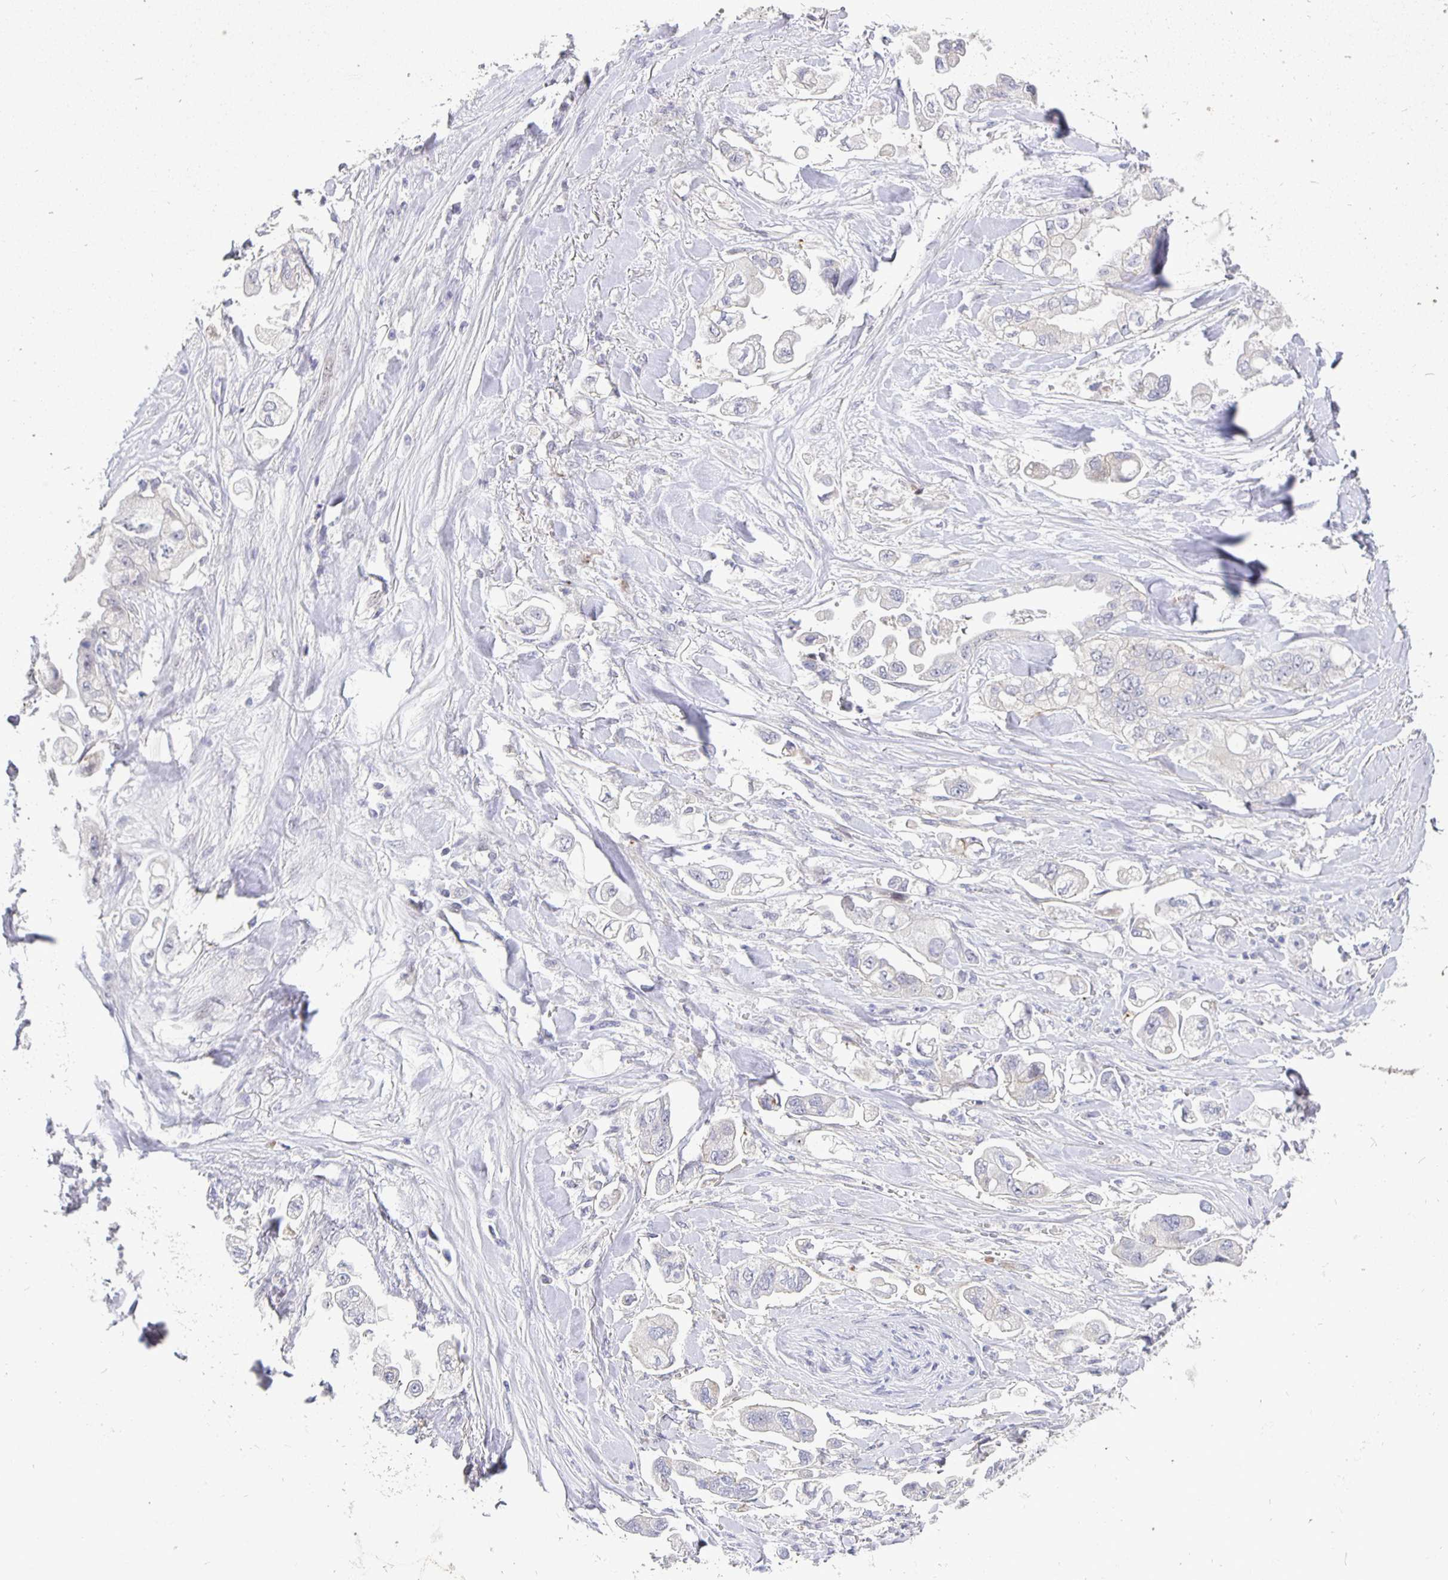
{"staining": {"intensity": "negative", "quantity": "none", "location": "none"}, "tissue": "stomach cancer", "cell_type": "Tumor cells", "image_type": "cancer", "snomed": [{"axis": "morphology", "description": "Adenocarcinoma, NOS"}, {"axis": "topography", "description": "Stomach"}], "caption": "The image displays no staining of tumor cells in stomach adenocarcinoma. The staining is performed using DAB (3,3'-diaminobenzidine) brown chromogen with nuclei counter-stained in using hematoxylin.", "gene": "ERBB2", "patient": {"sex": "male", "age": 62}}